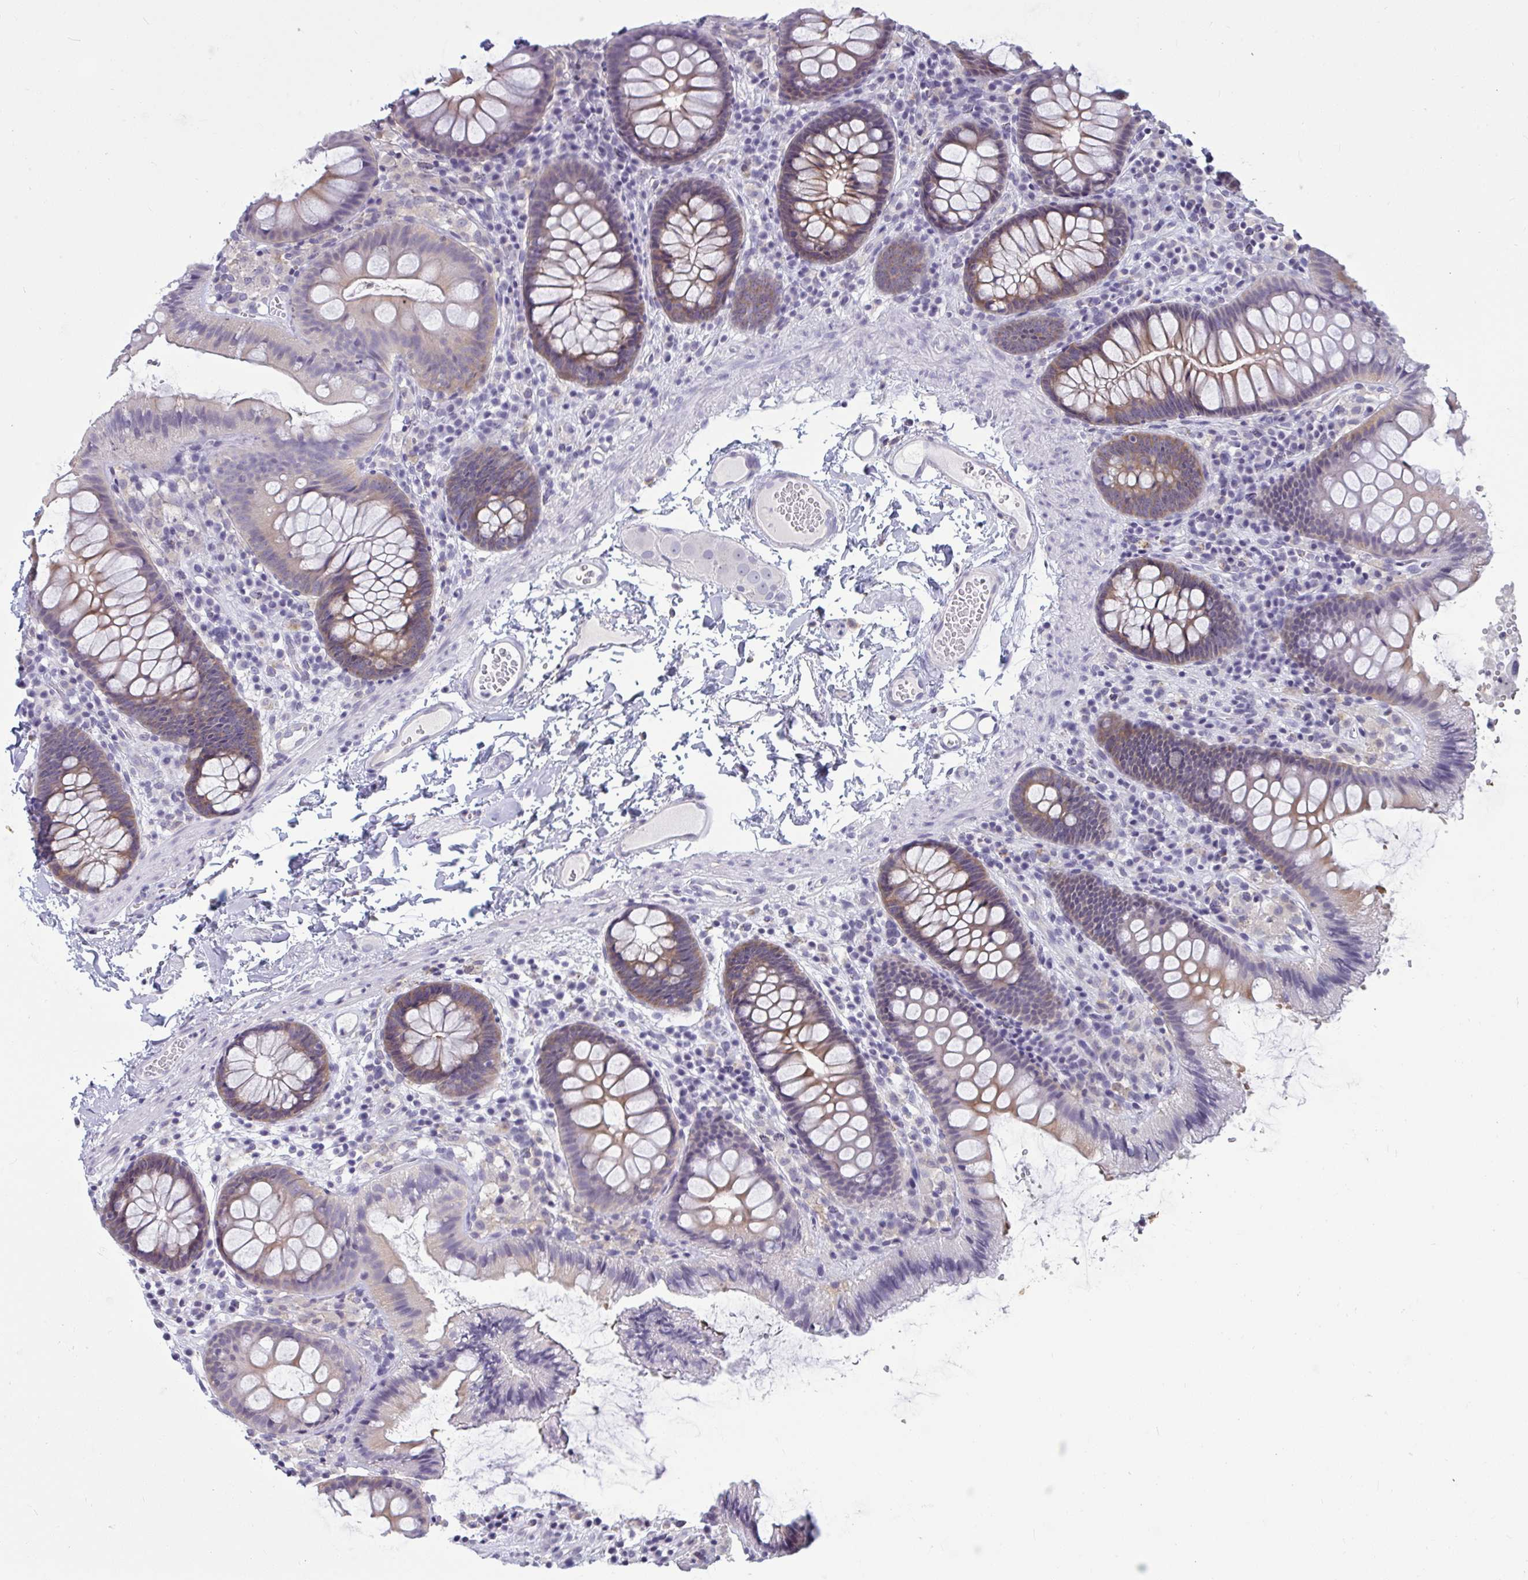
{"staining": {"intensity": "negative", "quantity": "none", "location": "none"}, "tissue": "colon", "cell_type": "Endothelial cells", "image_type": "normal", "snomed": [{"axis": "morphology", "description": "Normal tissue, NOS"}, {"axis": "topography", "description": "Colon"}], "caption": "IHC image of normal colon: human colon stained with DAB exhibits no significant protein staining in endothelial cells. Brightfield microscopy of IHC stained with DAB (brown) and hematoxylin (blue), captured at high magnification.", "gene": "TBC1D4", "patient": {"sex": "male", "age": 84}}